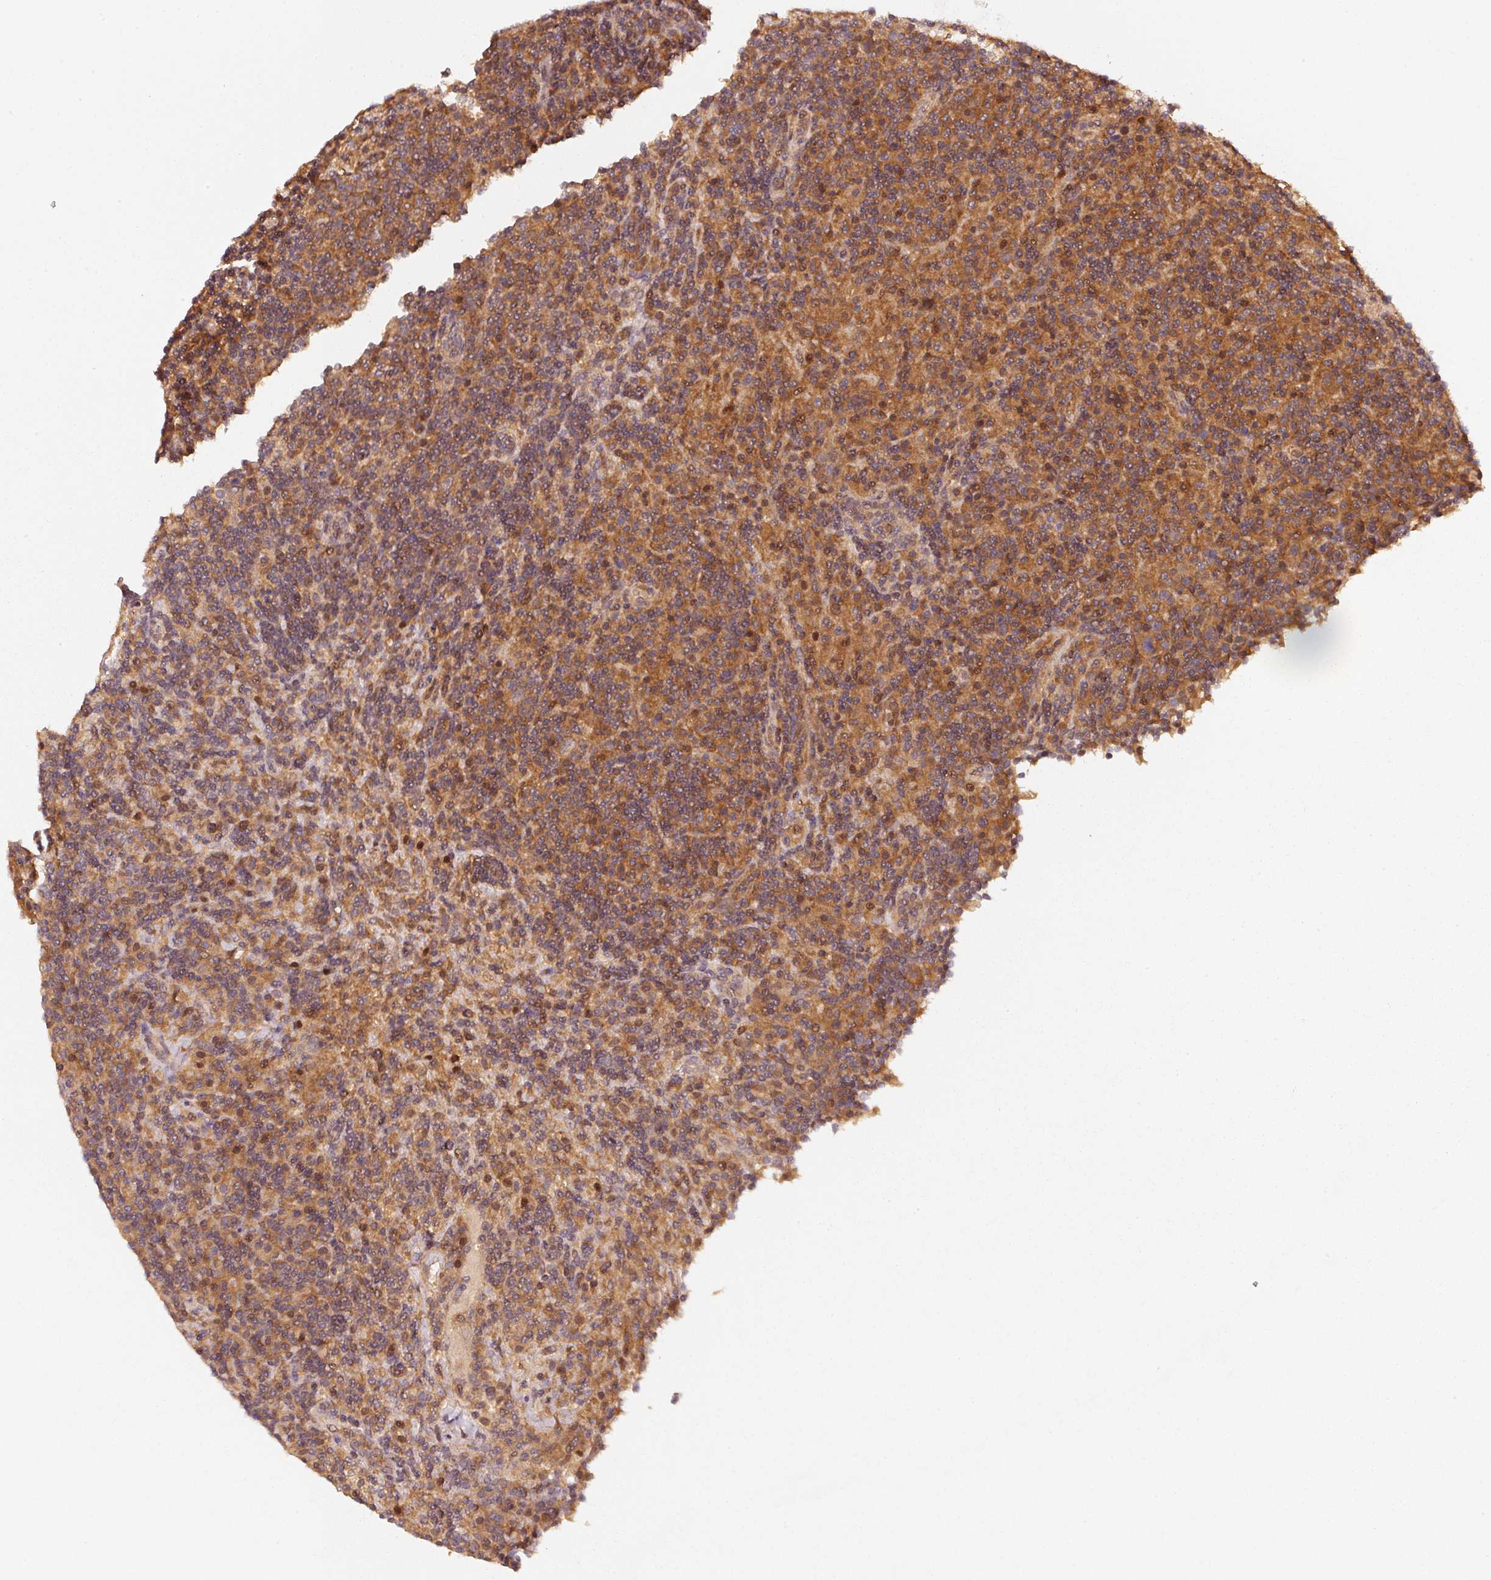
{"staining": {"intensity": "moderate", "quantity": ">75%", "location": "cytoplasmic/membranous"}, "tissue": "lymphoma", "cell_type": "Tumor cells", "image_type": "cancer", "snomed": [{"axis": "morphology", "description": "Hodgkin's disease, NOS"}, {"axis": "topography", "description": "Lymph node"}], "caption": "There is medium levels of moderate cytoplasmic/membranous expression in tumor cells of lymphoma, as demonstrated by immunohistochemical staining (brown color).", "gene": "RRAS2", "patient": {"sex": "male", "age": 70}}